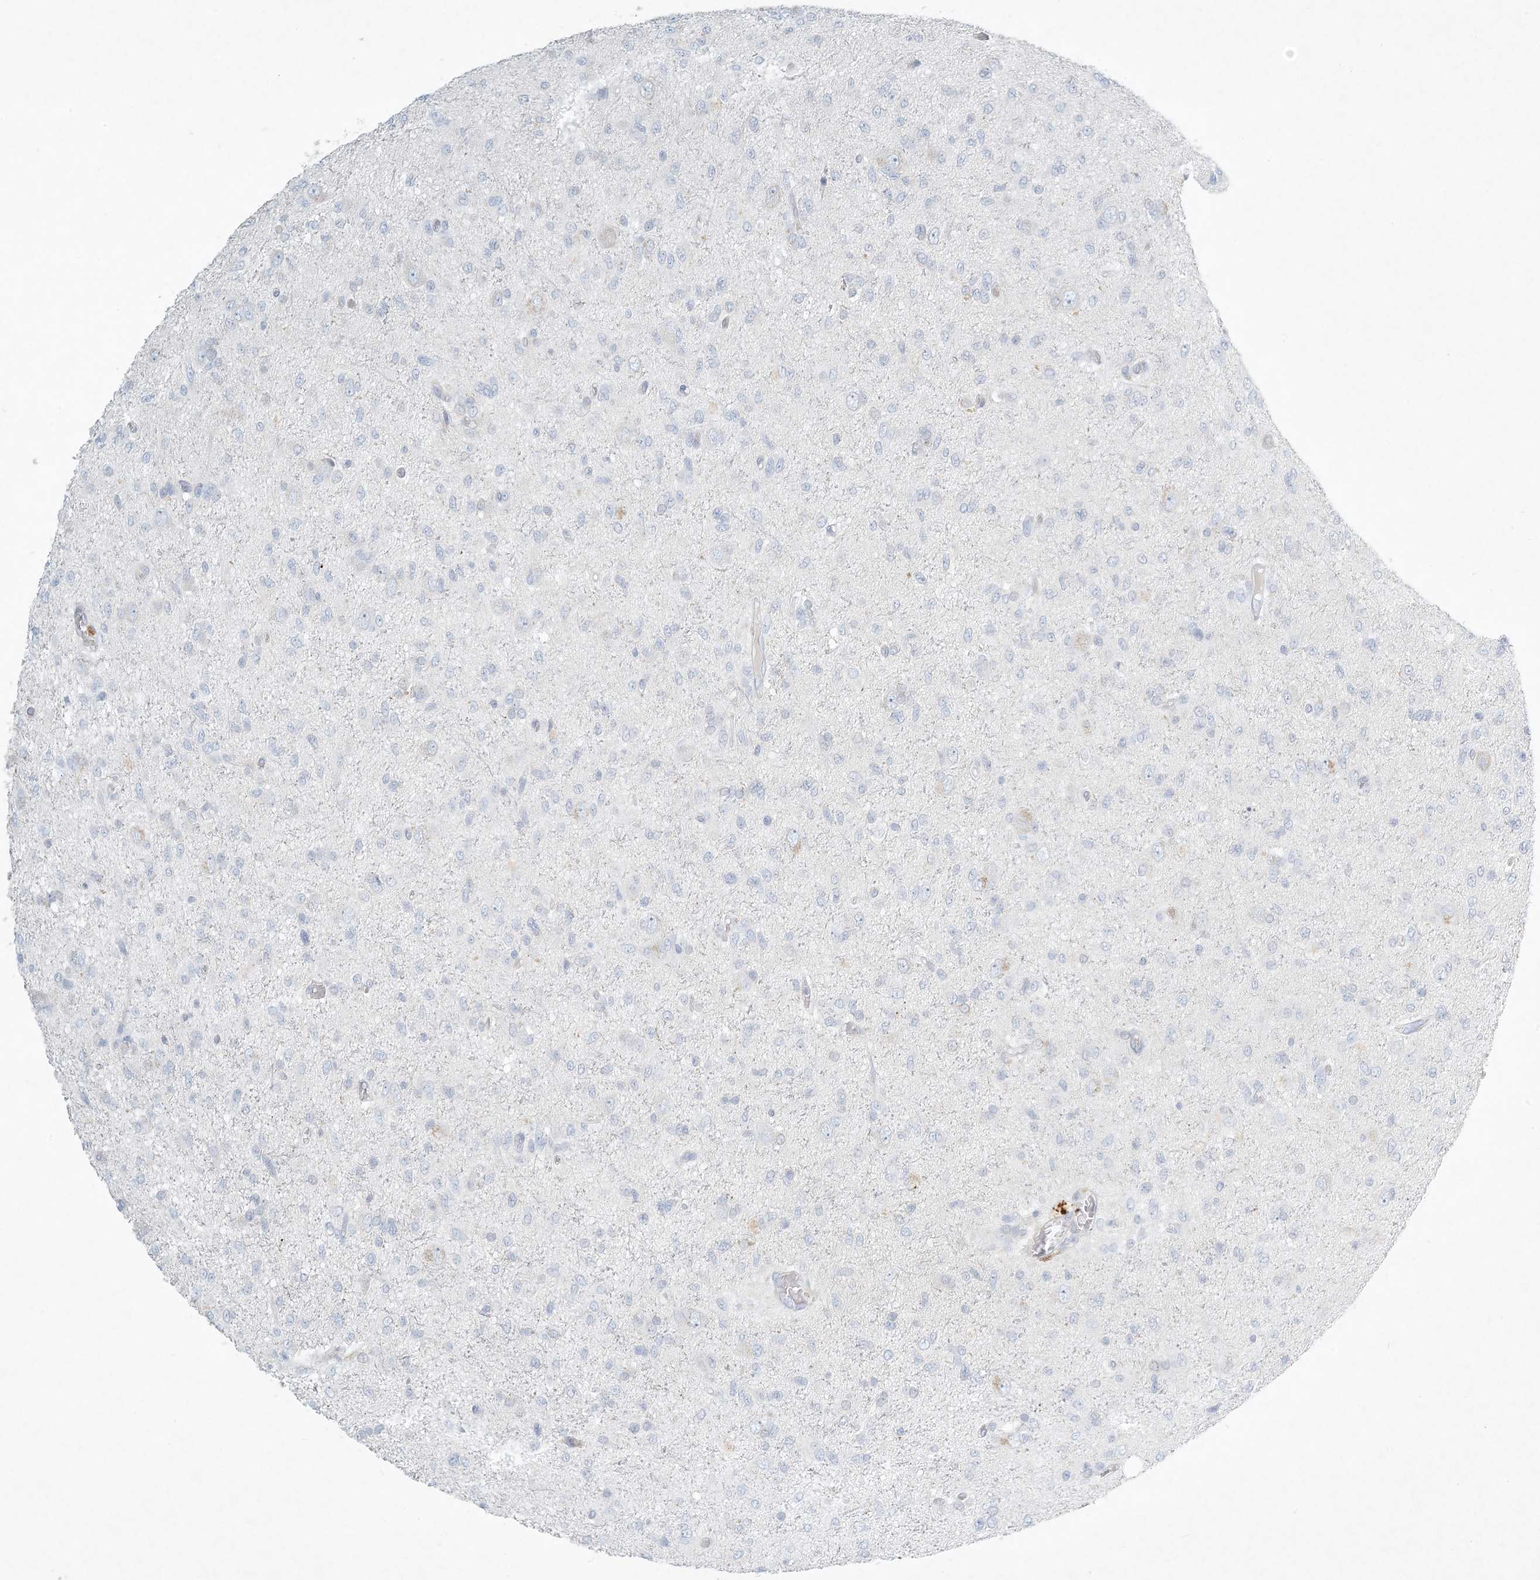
{"staining": {"intensity": "negative", "quantity": "none", "location": "none"}, "tissue": "glioma", "cell_type": "Tumor cells", "image_type": "cancer", "snomed": [{"axis": "morphology", "description": "Glioma, malignant, High grade"}, {"axis": "topography", "description": "Brain"}], "caption": "An IHC micrograph of malignant glioma (high-grade) is shown. There is no staining in tumor cells of malignant glioma (high-grade).", "gene": "ZNF385D", "patient": {"sex": "female", "age": 59}}